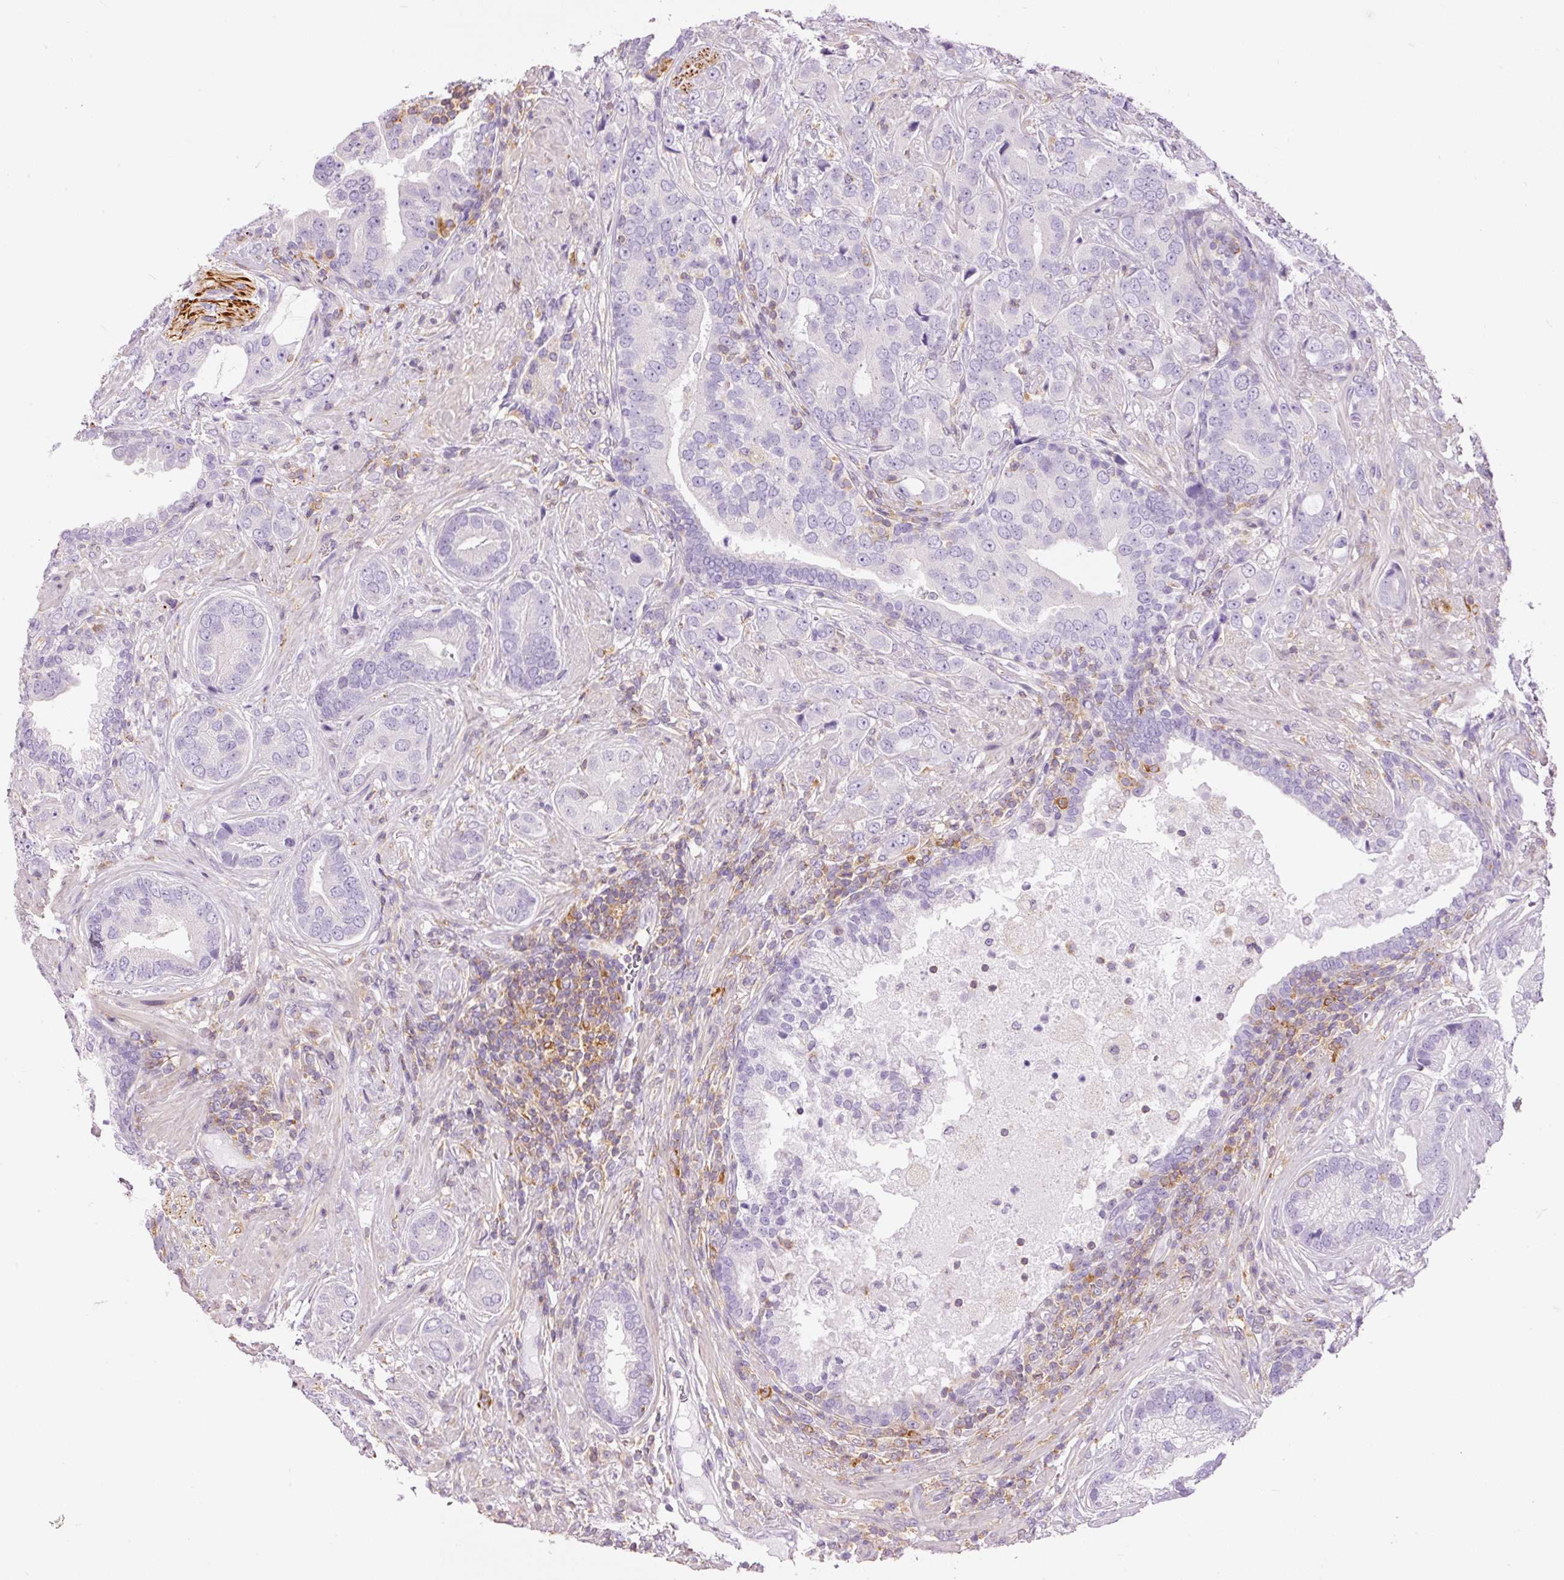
{"staining": {"intensity": "negative", "quantity": "none", "location": "none"}, "tissue": "prostate cancer", "cell_type": "Tumor cells", "image_type": "cancer", "snomed": [{"axis": "morphology", "description": "Adenocarcinoma, High grade"}, {"axis": "topography", "description": "Prostate"}], "caption": "Human prostate adenocarcinoma (high-grade) stained for a protein using IHC demonstrates no positivity in tumor cells.", "gene": "DOK6", "patient": {"sex": "male", "age": 55}}